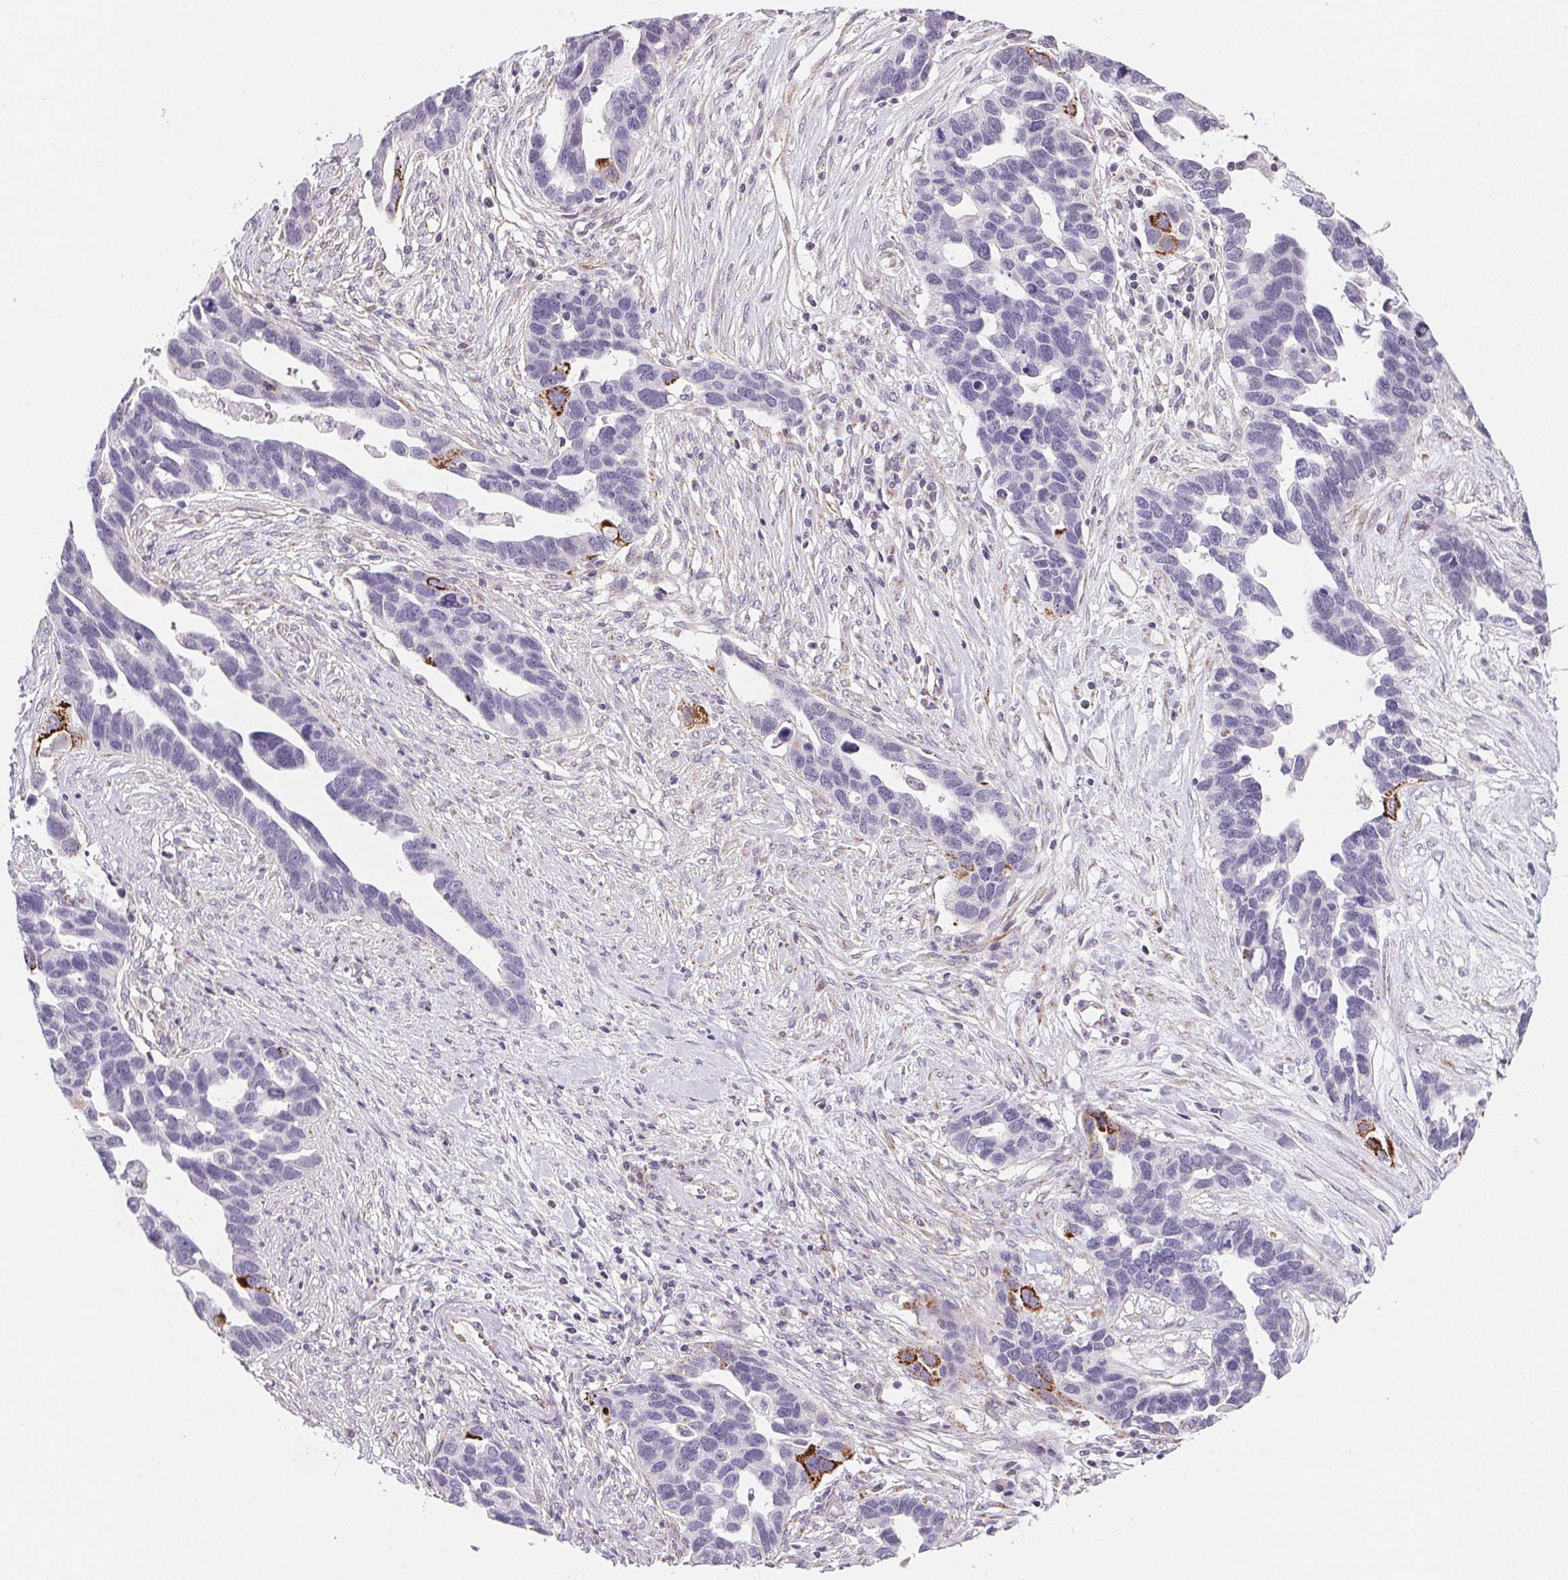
{"staining": {"intensity": "moderate", "quantity": "<25%", "location": "cytoplasmic/membranous"}, "tissue": "ovarian cancer", "cell_type": "Tumor cells", "image_type": "cancer", "snomed": [{"axis": "morphology", "description": "Cystadenocarcinoma, serous, NOS"}, {"axis": "topography", "description": "Ovary"}], "caption": "Immunohistochemistry staining of ovarian cancer, which displays low levels of moderate cytoplasmic/membranous expression in approximately <25% of tumor cells indicating moderate cytoplasmic/membranous protein expression. The staining was performed using DAB (3,3'-diaminobenzidine) (brown) for protein detection and nuclei were counterstained in hematoxylin (blue).", "gene": "GIPC2", "patient": {"sex": "female", "age": 54}}